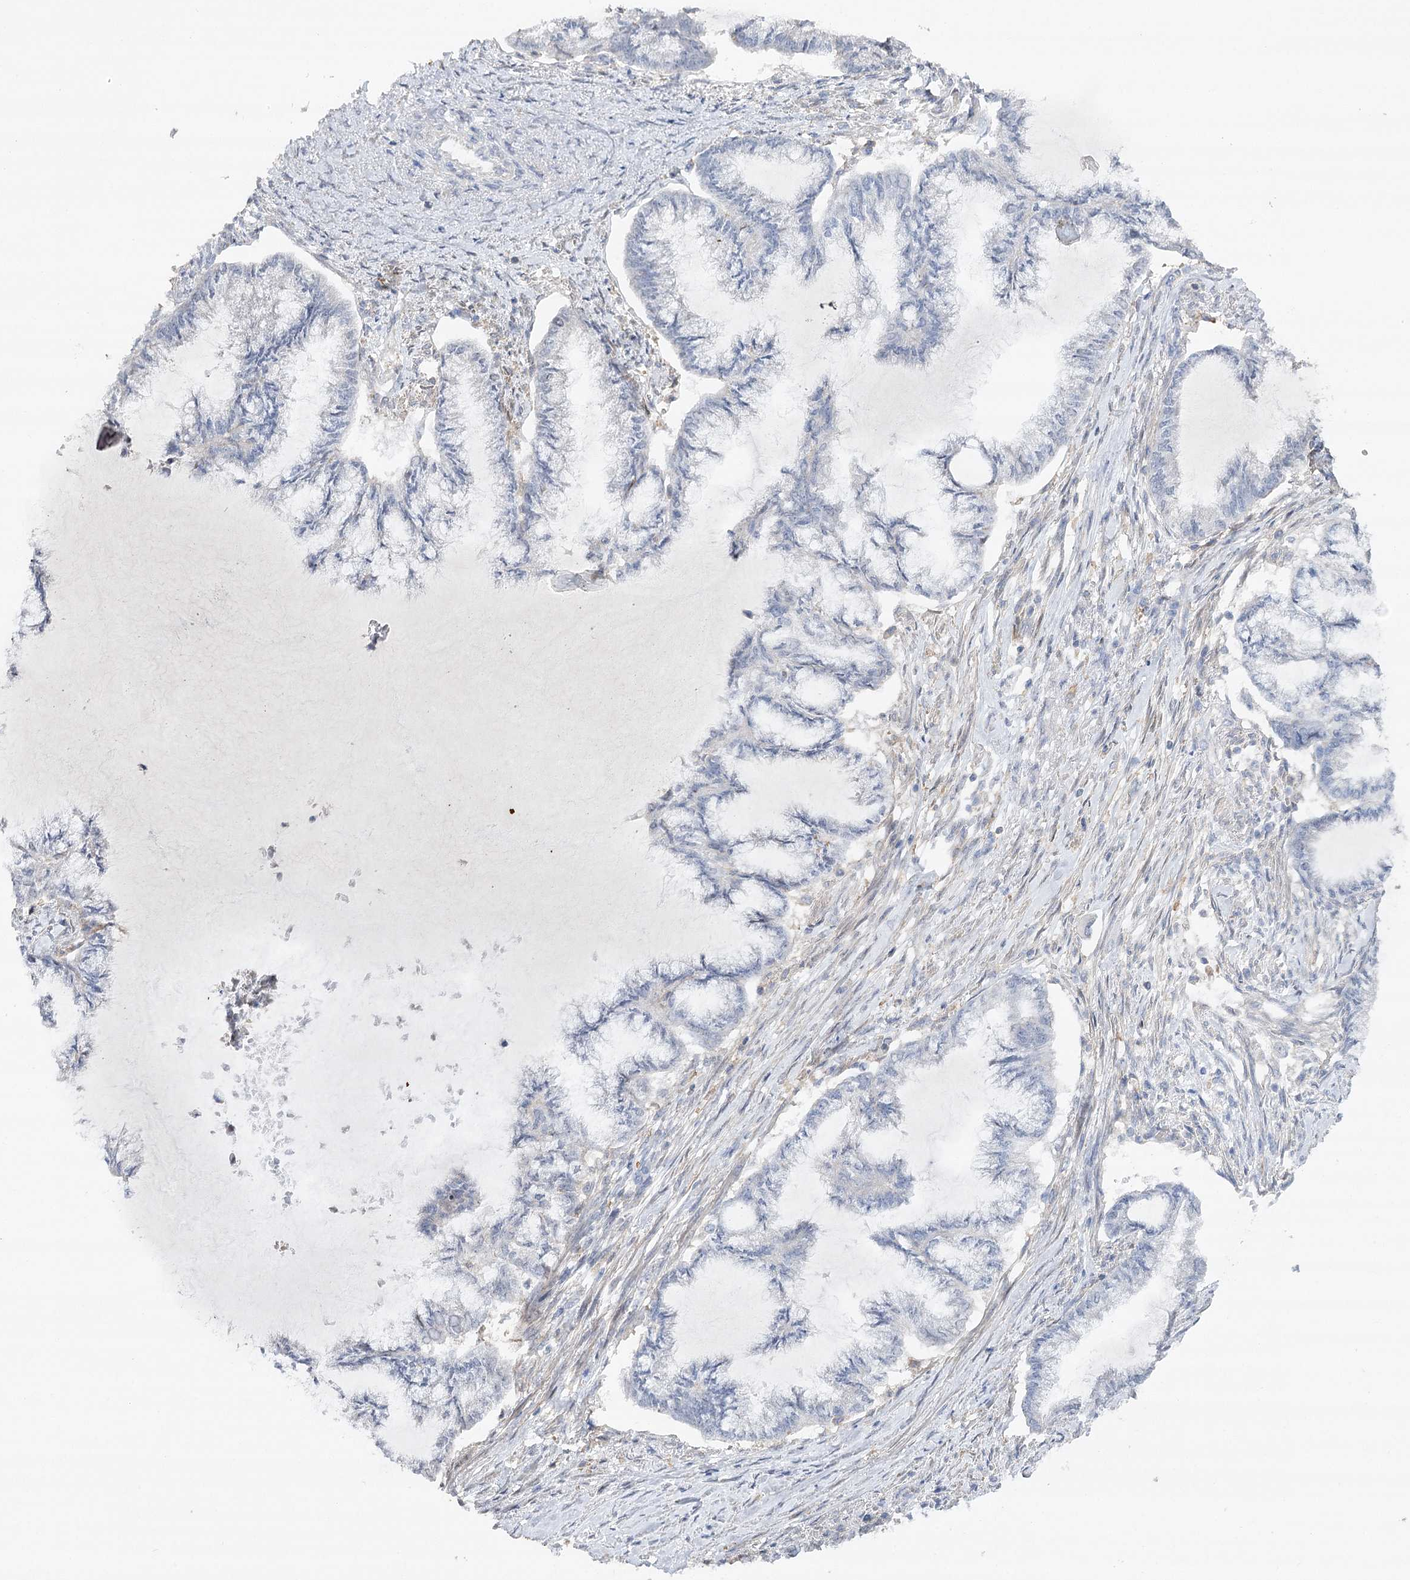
{"staining": {"intensity": "negative", "quantity": "none", "location": "none"}, "tissue": "endometrial cancer", "cell_type": "Tumor cells", "image_type": "cancer", "snomed": [{"axis": "morphology", "description": "Adenocarcinoma, NOS"}, {"axis": "topography", "description": "Endometrium"}], "caption": "An immunohistochemistry (IHC) image of adenocarcinoma (endometrial) is shown. There is no staining in tumor cells of adenocarcinoma (endometrial).", "gene": "OBSL1", "patient": {"sex": "female", "age": 86}}